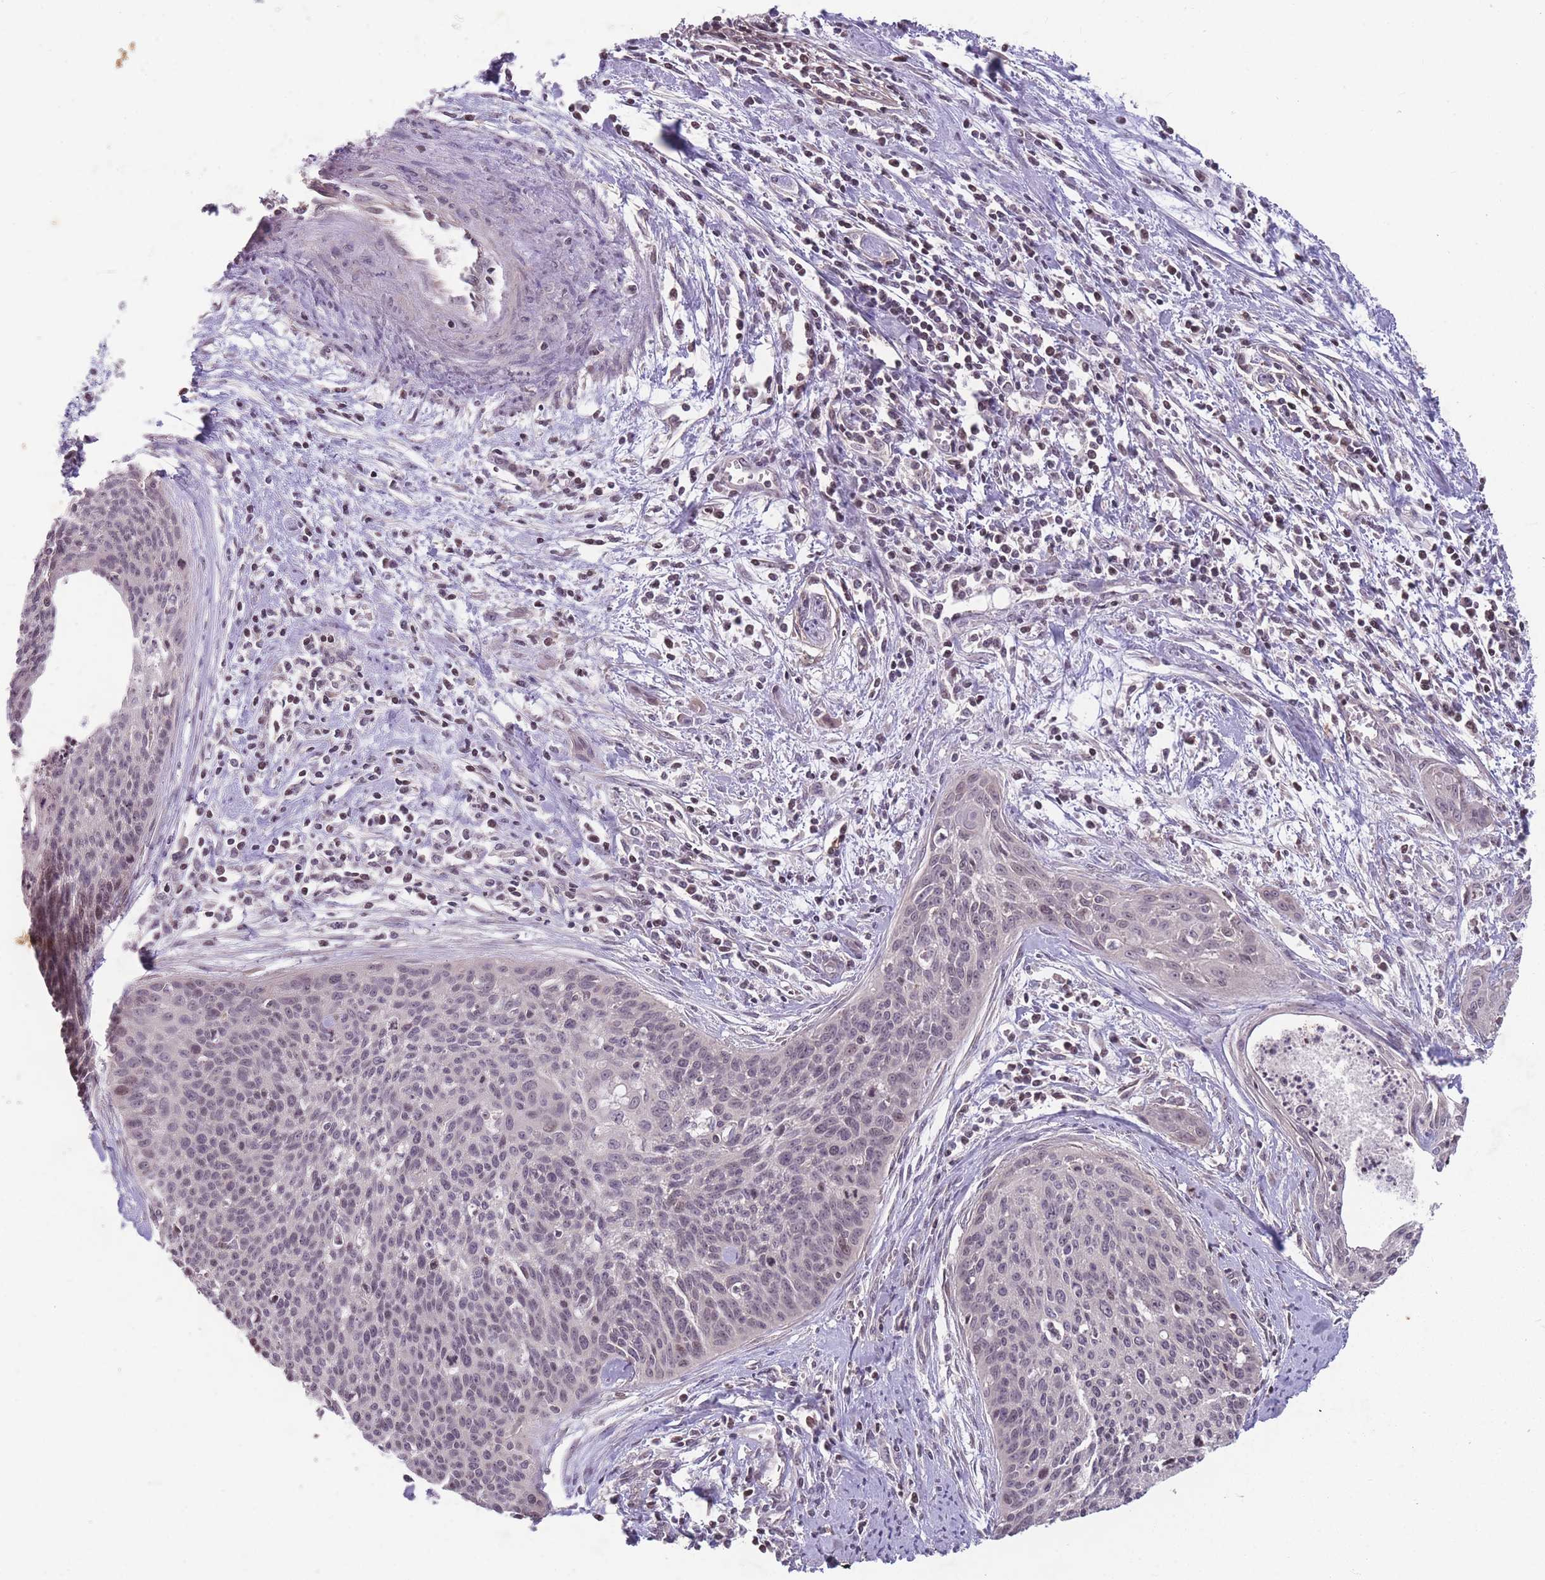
{"staining": {"intensity": "negative", "quantity": "none", "location": "none"}, "tissue": "cervical cancer", "cell_type": "Tumor cells", "image_type": "cancer", "snomed": [{"axis": "morphology", "description": "Squamous cell carcinoma, NOS"}, {"axis": "topography", "description": "Cervix"}], "caption": "This histopathology image is of squamous cell carcinoma (cervical) stained with immunohistochemistry to label a protein in brown with the nuclei are counter-stained blue. There is no staining in tumor cells.", "gene": "GGT5", "patient": {"sex": "female", "age": 55}}